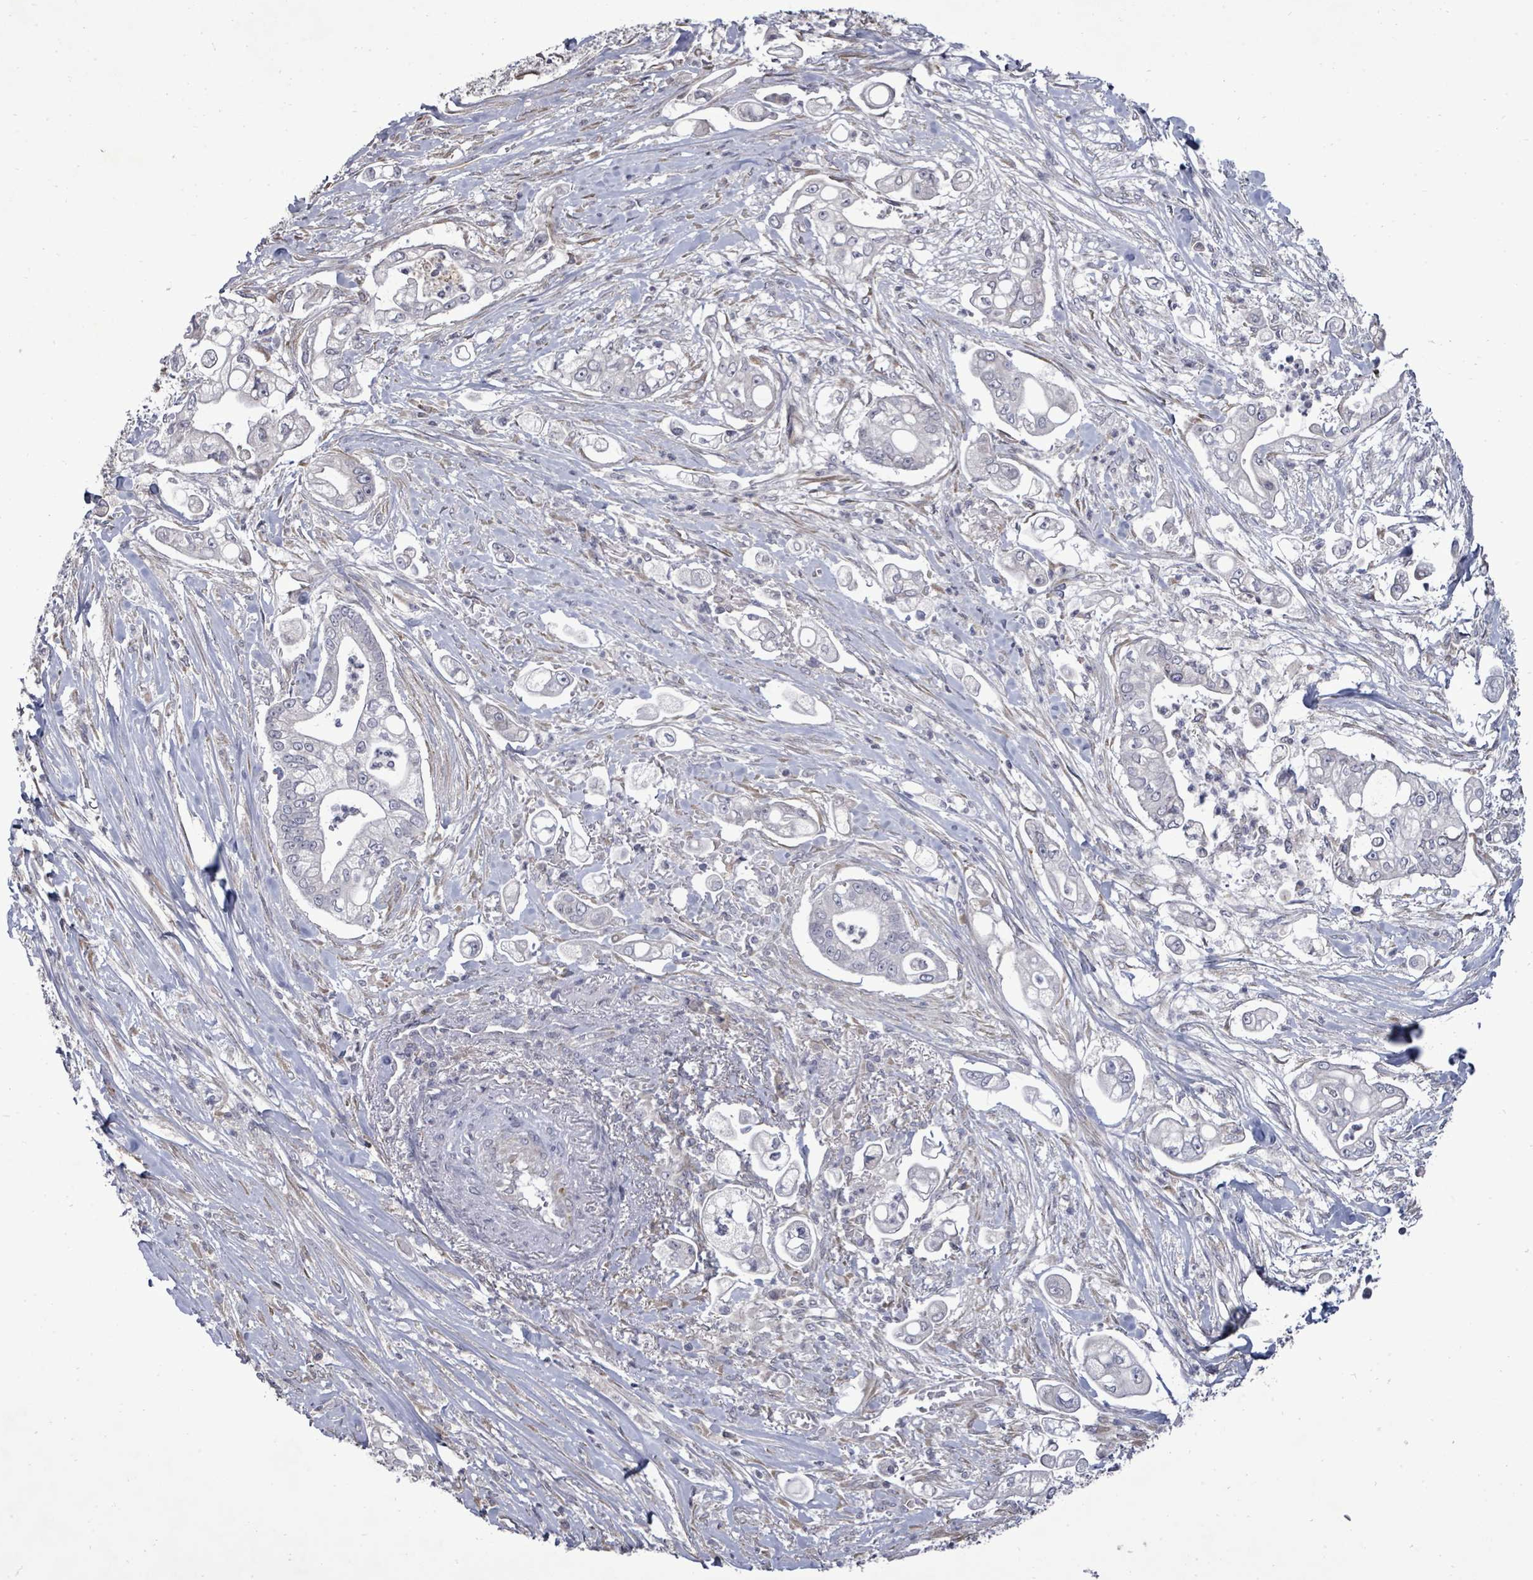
{"staining": {"intensity": "negative", "quantity": "none", "location": "none"}, "tissue": "pancreatic cancer", "cell_type": "Tumor cells", "image_type": "cancer", "snomed": [{"axis": "morphology", "description": "Adenocarcinoma, NOS"}, {"axis": "topography", "description": "Pancreas"}], "caption": "Immunohistochemistry (IHC) micrograph of adenocarcinoma (pancreatic) stained for a protein (brown), which exhibits no expression in tumor cells.", "gene": "POMGNT2", "patient": {"sex": "female", "age": 69}}